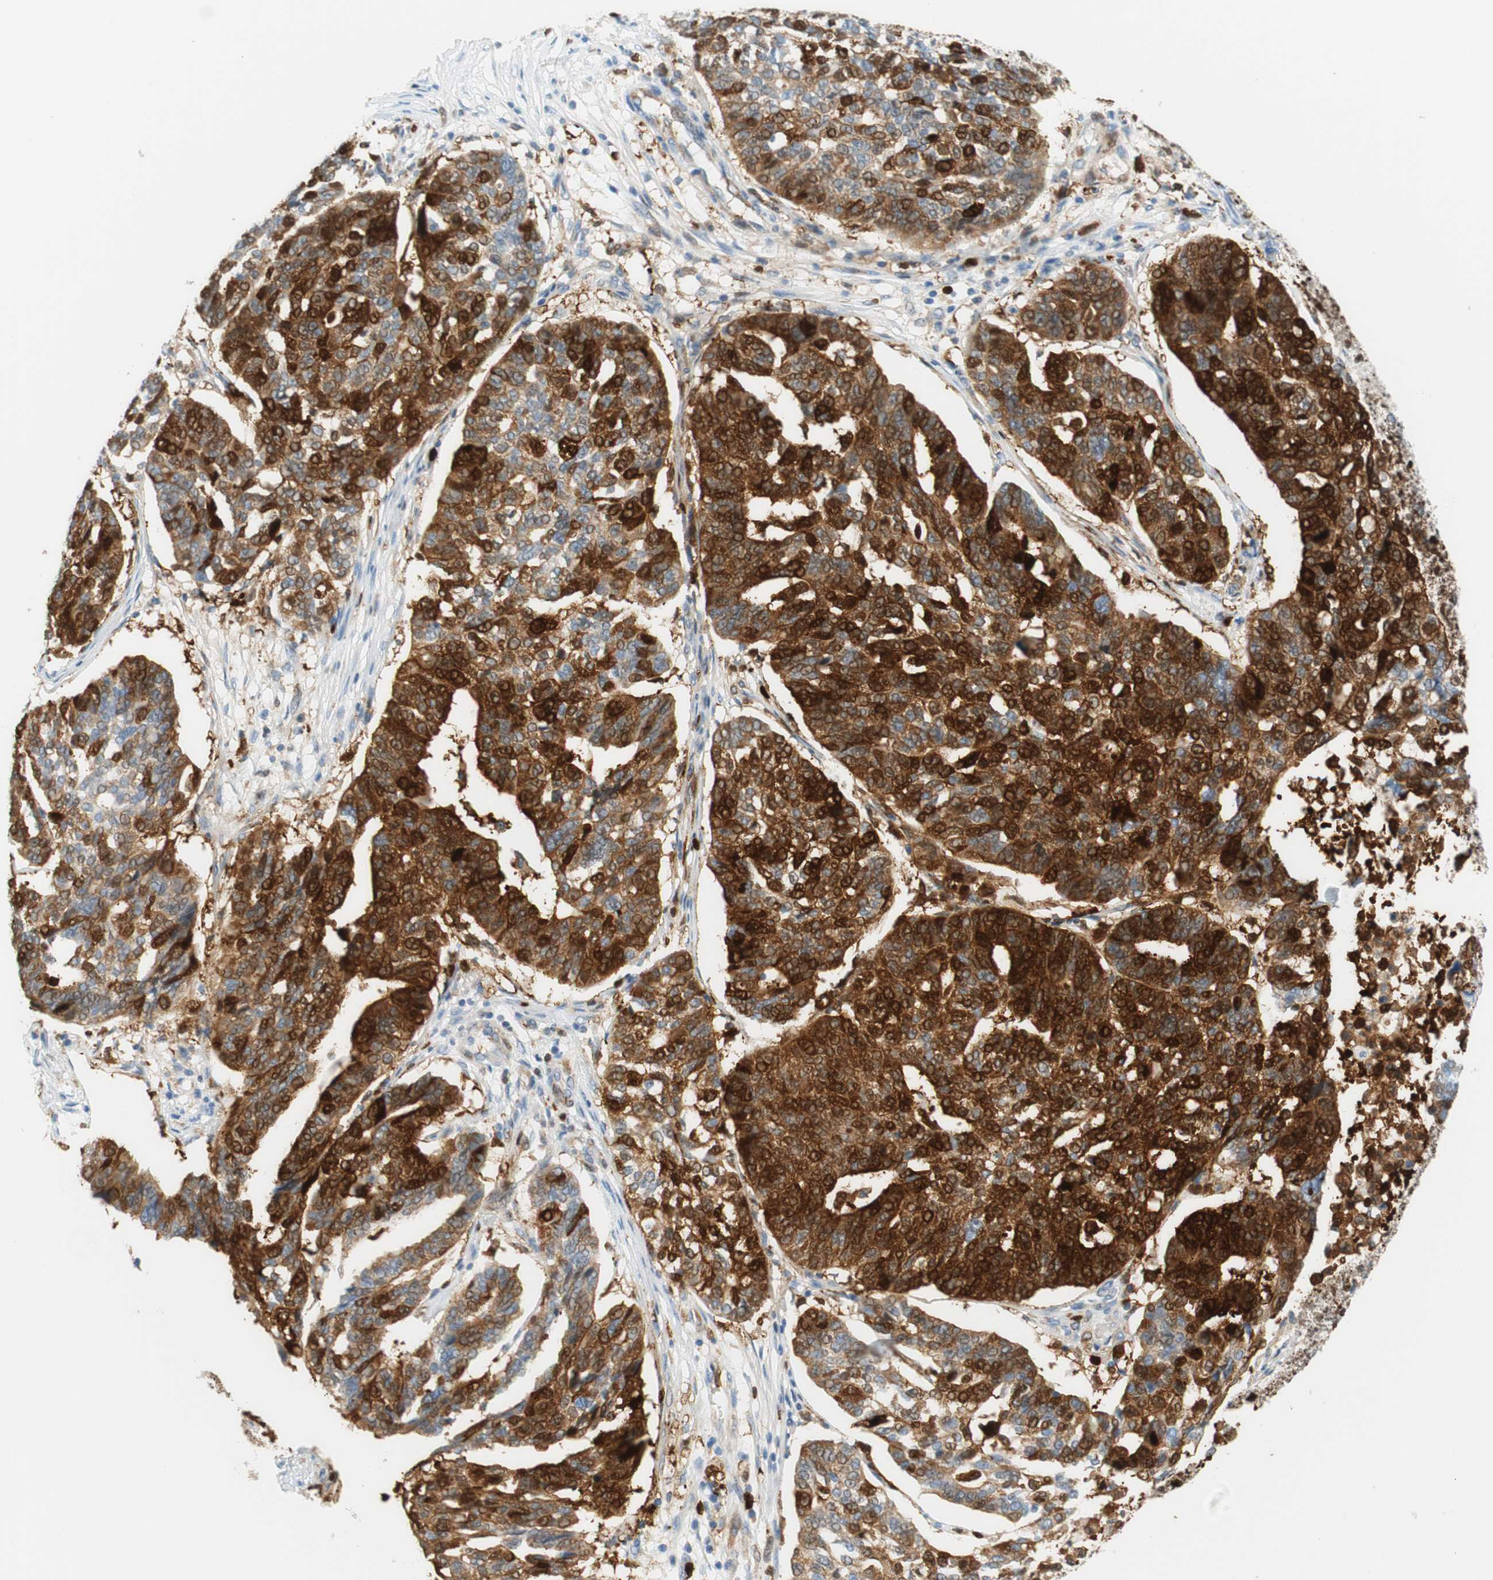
{"staining": {"intensity": "strong", "quantity": "25%-75%", "location": "cytoplasmic/membranous,nuclear"}, "tissue": "ovarian cancer", "cell_type": "Tumor cells", "image_type": "cancer", "snomed": [{"axis": "morphology", "description": "Cystadenocarcinoma, serous, NOS"}, {"axis": "topography", "description": "Ovary"}], "caption": "This photomicrograph reveals ovarian cancer (serous cystadenocarcinoma) stained with immunohistochemistry (IHC) to label a protein in brown. The cytoplasmic/membranous and nuclear of tumor cells show strong positivity for the protein. Nuclei are counter-stained blue.", "gene": "STMN1", "patient": {"sex": "female", "age": 59}}